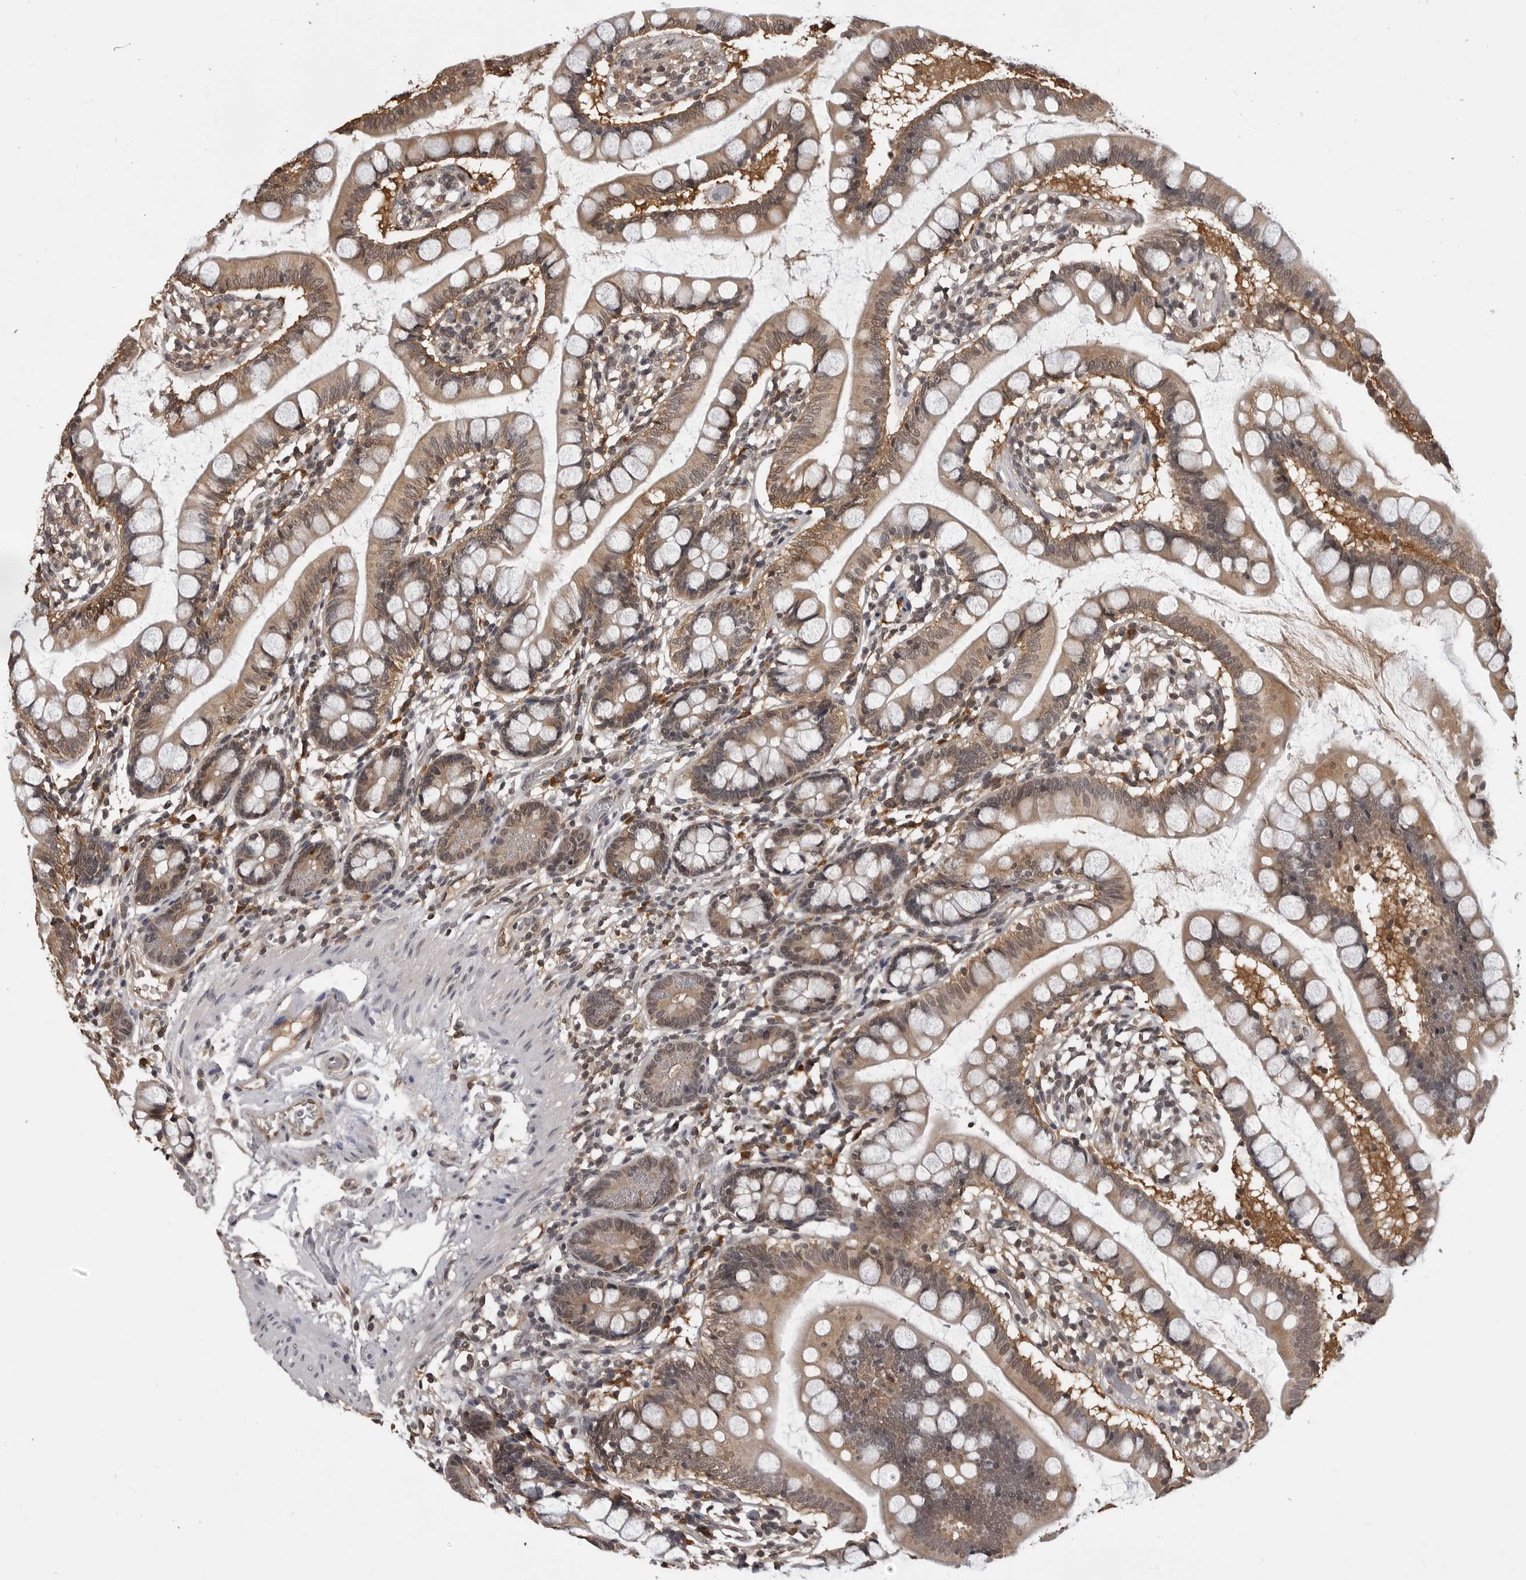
{"staining": {"intensity": "moderate", "quantity": ">75%", "location": "cytoplasmic/membranous"}, "tissue": "small intestine", "cell_type": "Glandular cells", "image_type": "normal", "snomed": [{"axis": "morphology", "description": "Normal tissue, NOS"}, {"axis": "topography", "description": "Small intestine"}], "caption": "Small intestine was stained to show a protein in brown. There is medium levels of moderate cytoplasmic/membranous staining in approximately >75% of glandular cells. (DAB IHC, brown staining for protein, blue staining for nuclei).", "gene": "TRMT13", "patient": {"sex": "female", "age": 84}}